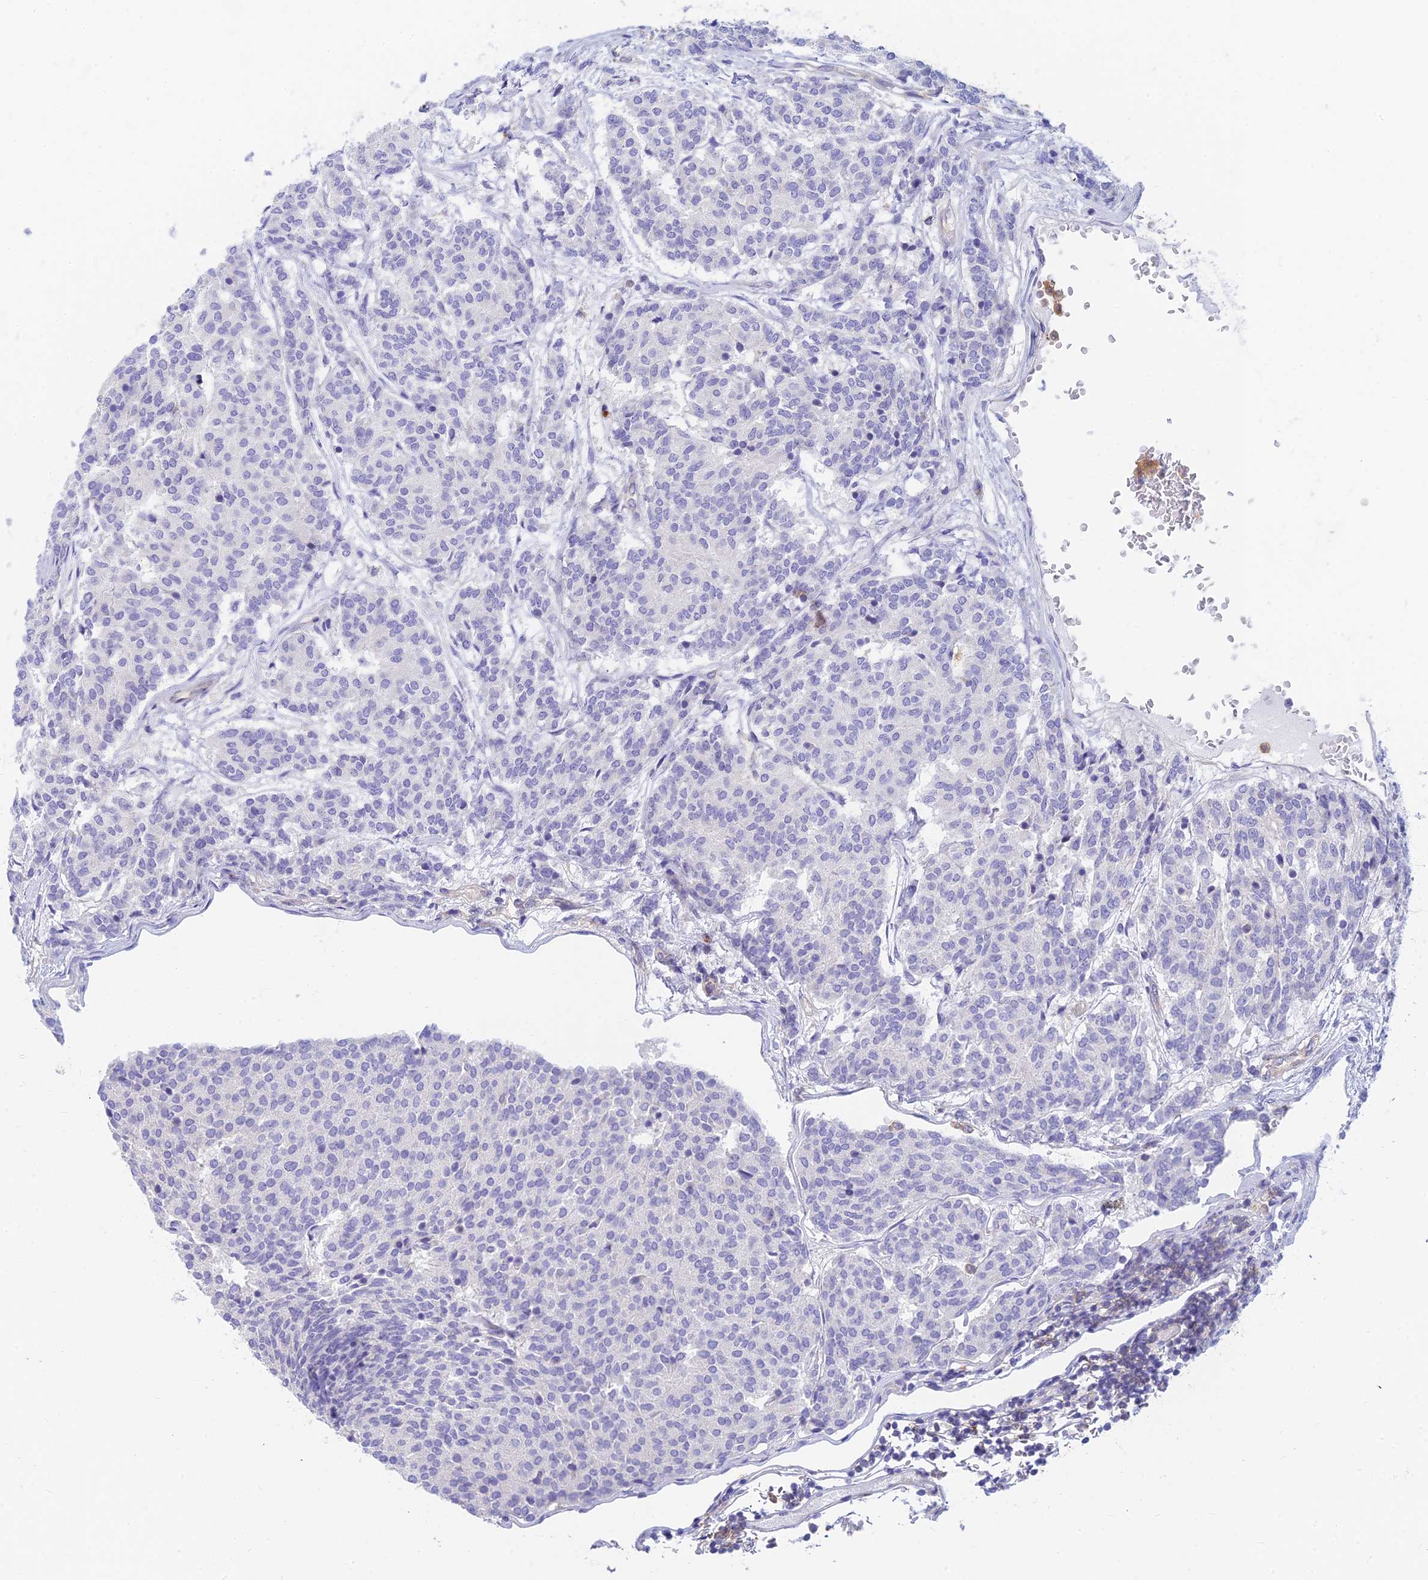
{"staining": {"intensity": "negative", "quantity": "none", "location": "none"}, "tissue": "carcinoid", "cell_type": "Tumor cells", "image_type": "cancer", "snomed": [{"axis": "morphology", "description": "Carcinoid, malignant, NOS"}, {"axis": "topography", "description": "Pancreas"}], "caption": "Human carcinoid stained for a protein using IHC reveals no positivity in tumor cells.", "gene": "STRN4", "patient": {"sex": "female", "age": 54}}